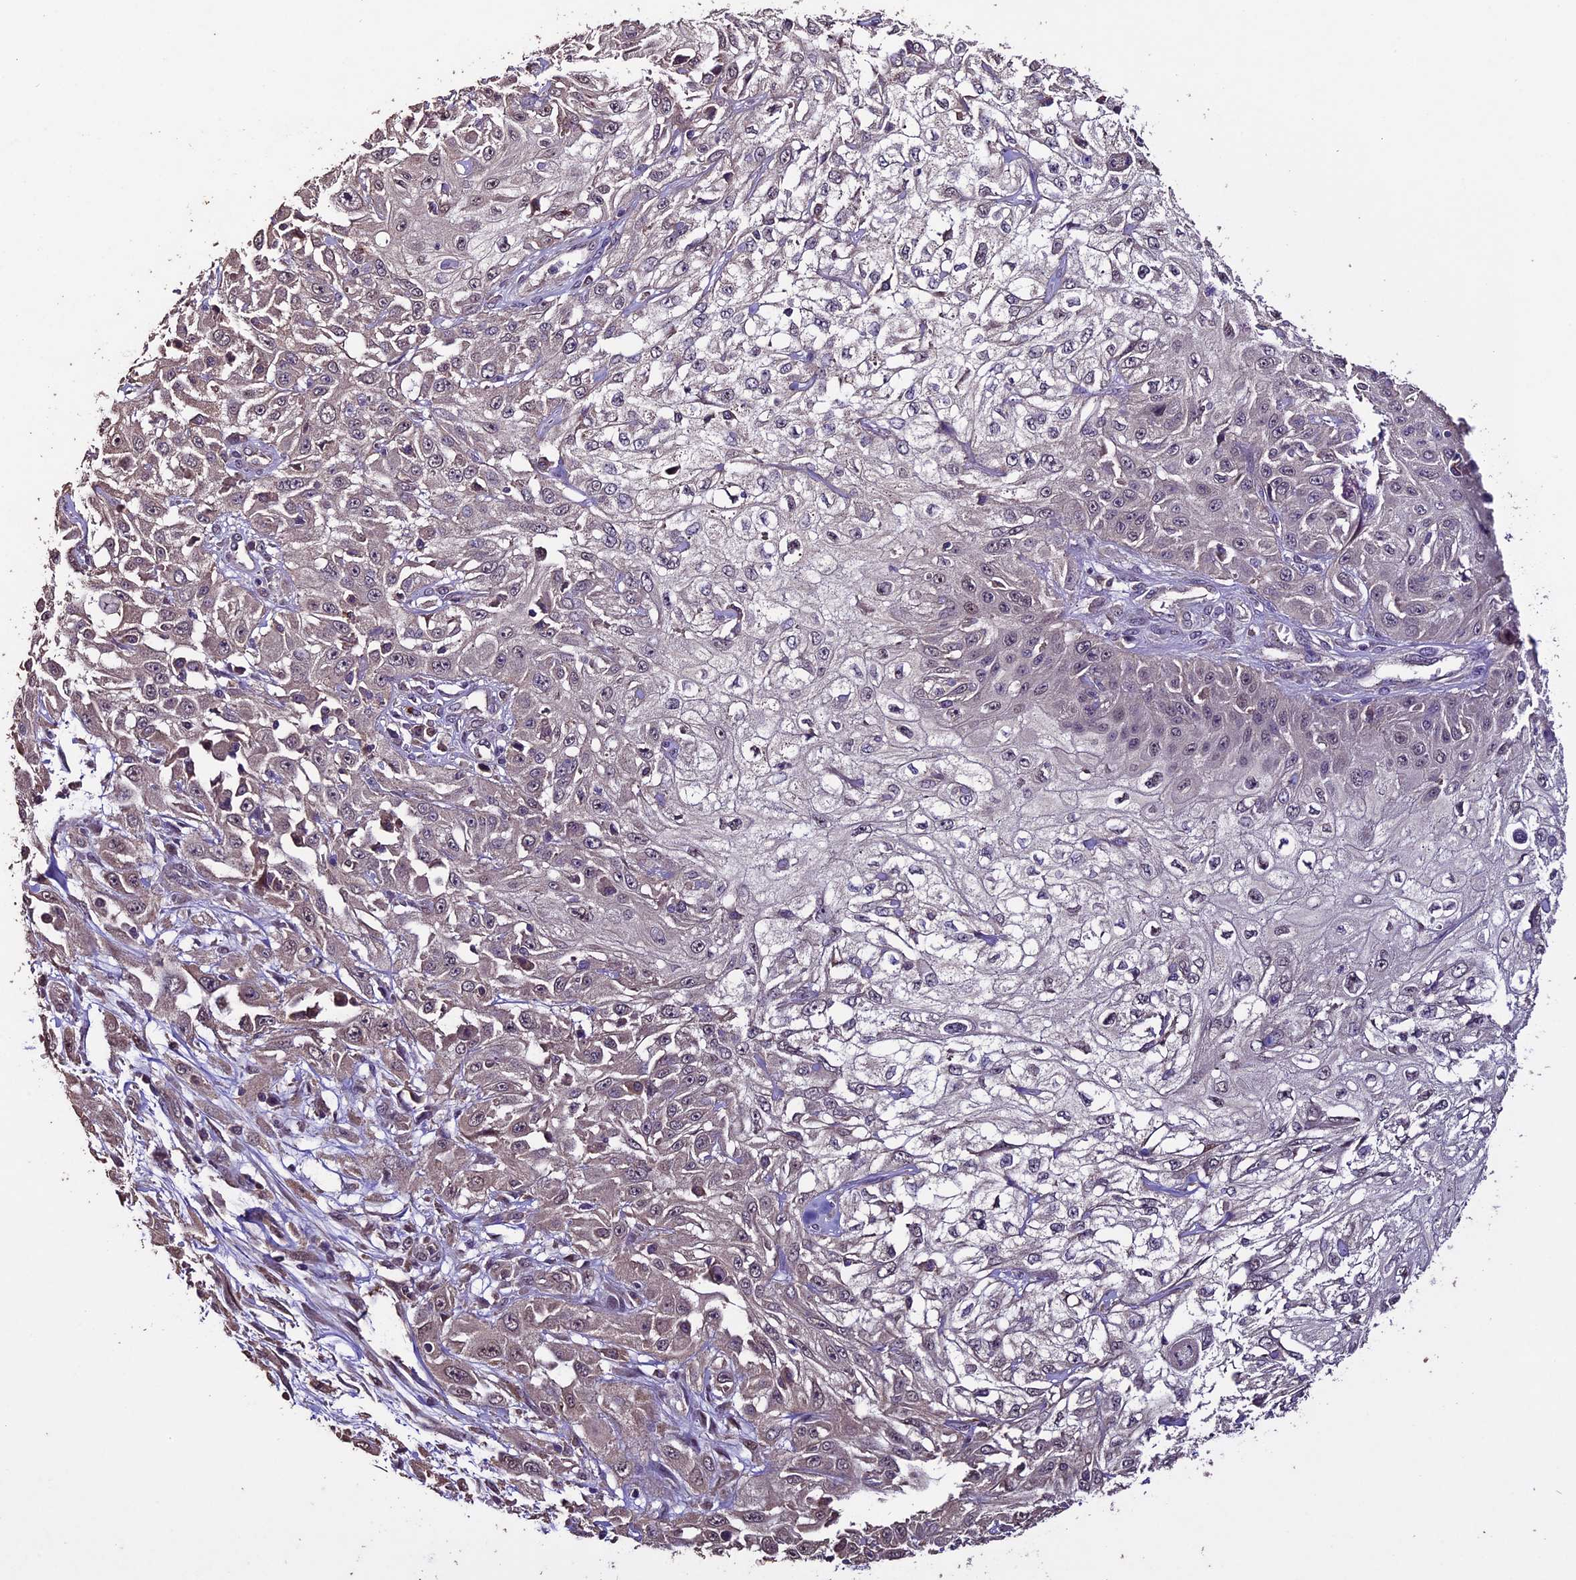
{"staining": {"intensity": "weak", "quantity": "25%-75%", "location": "cytoplasmic/membranous,nuclear"}, "tissue": "skin cancer", "cell_type": "Tumor cells", "image_type": "cancer", "snomed": [{"axis": "morphology", "description": "Squamous cell carcinoma, NOS"}, {"axis": "morphology", "description": "Squamous cell carcinoma, metastatic, NOS"}, {"axis": "topography", "description": "Skin"}, {"axis": "topography", "description": "Lymph node"}], "caption": "This is a photomicrograph of immunohistochemistry staining of skin cancer (metastatic squamous cell carcinoma), which shows weak expression in the cytoplasmic/membranous and nuclear of tumor cells.", "gene": "DIS3L", "patient": {"sex": "male", "age": 75}}